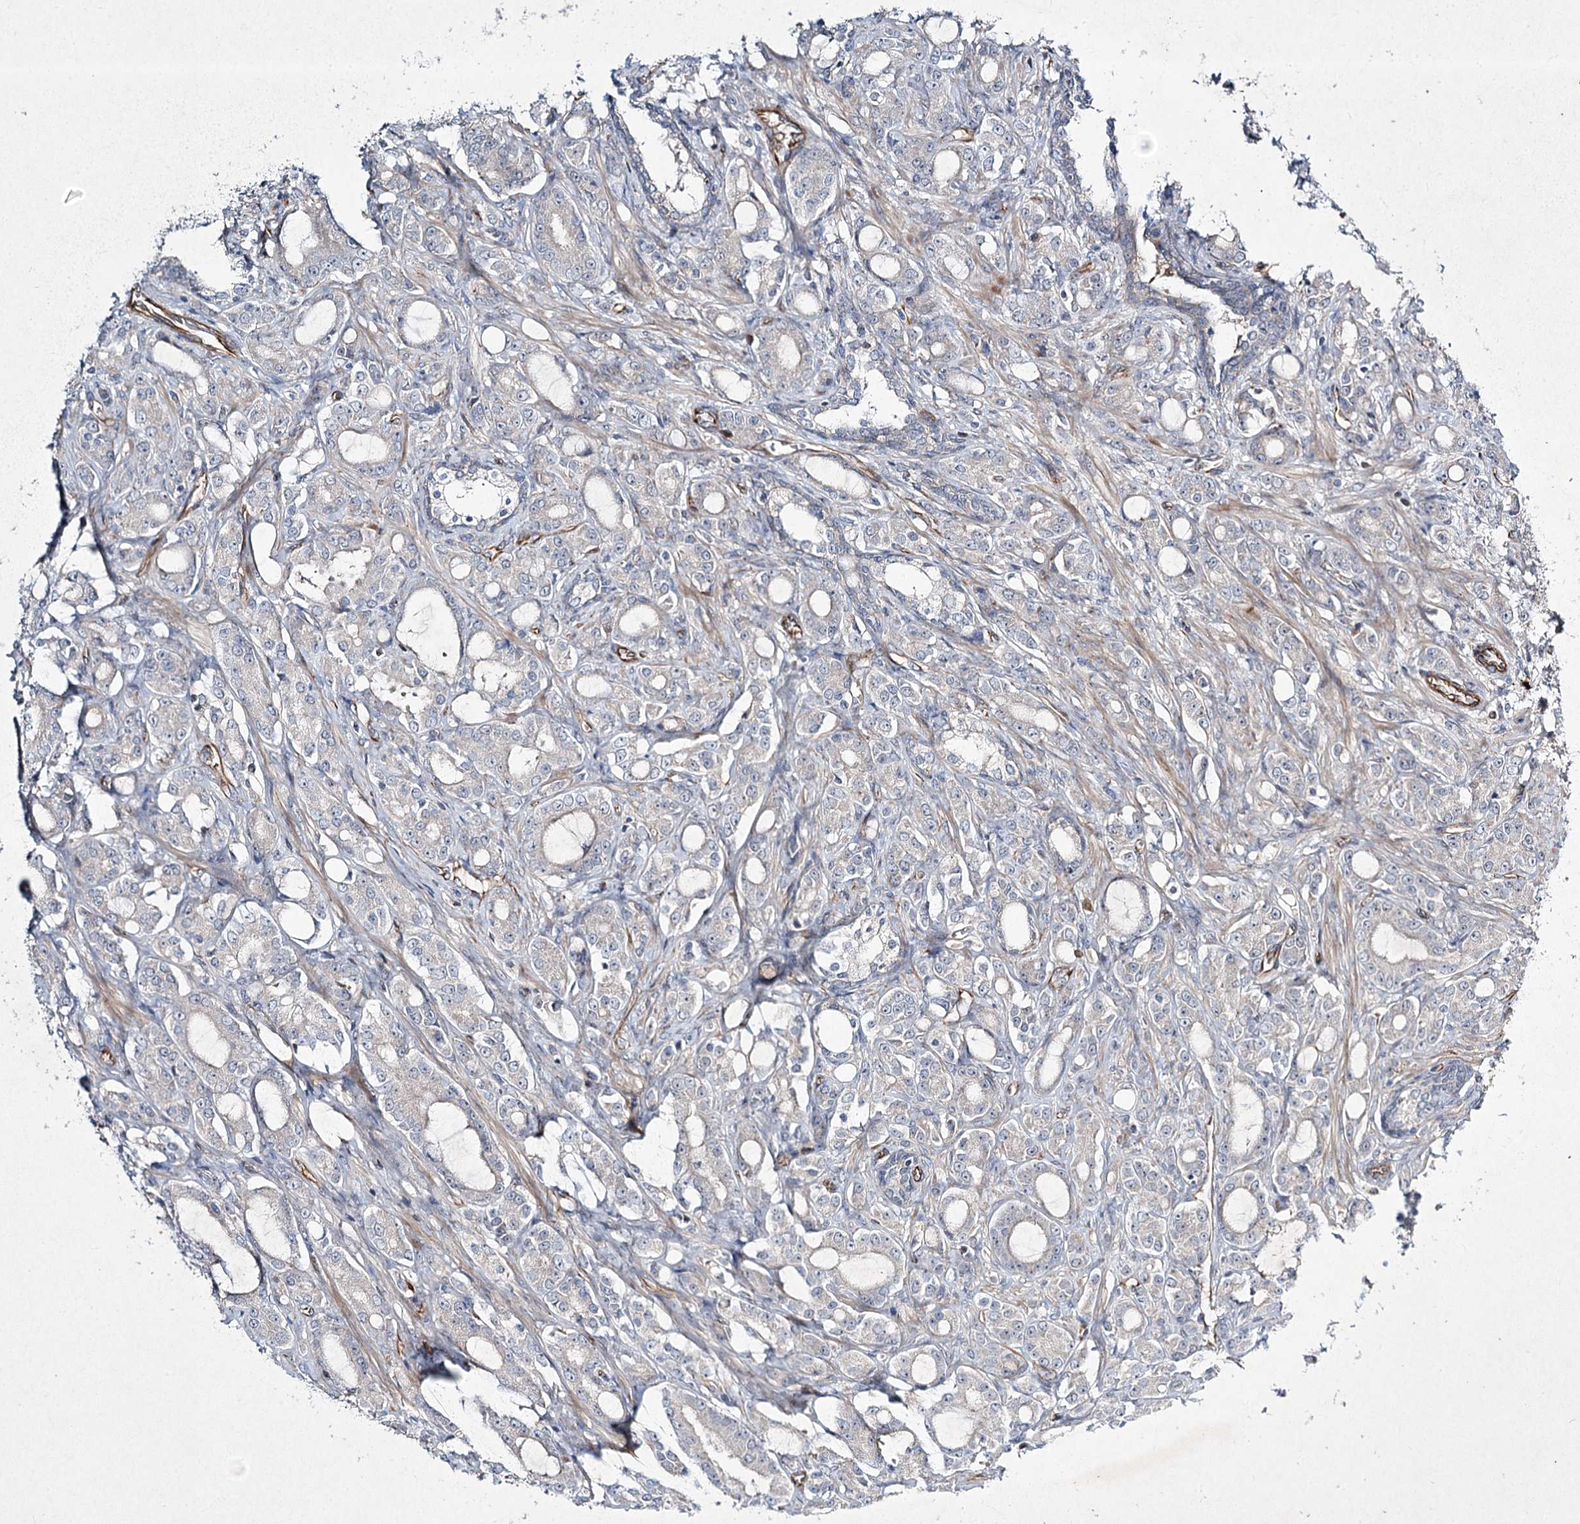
{"staining": {"intensity": "negative", "quantity": "none", "location": "none"}, "tissue": "prostate cancer", "cell_type": "Tumor cells", "image_type": "cancer", "snomed": [{"axis": "morphology", "description": "Adenocarcinoma, High grade"}, {"axis": "topography", "description": "Prostate"}], "caption": "Image shows no protein staining in tumor cells of high-grade adenocarcinoma (prostate) tissue. Nuclei are stained in blue.", "gene": "KIAA0825", "patient": {"sex": "male", "age": 72}}